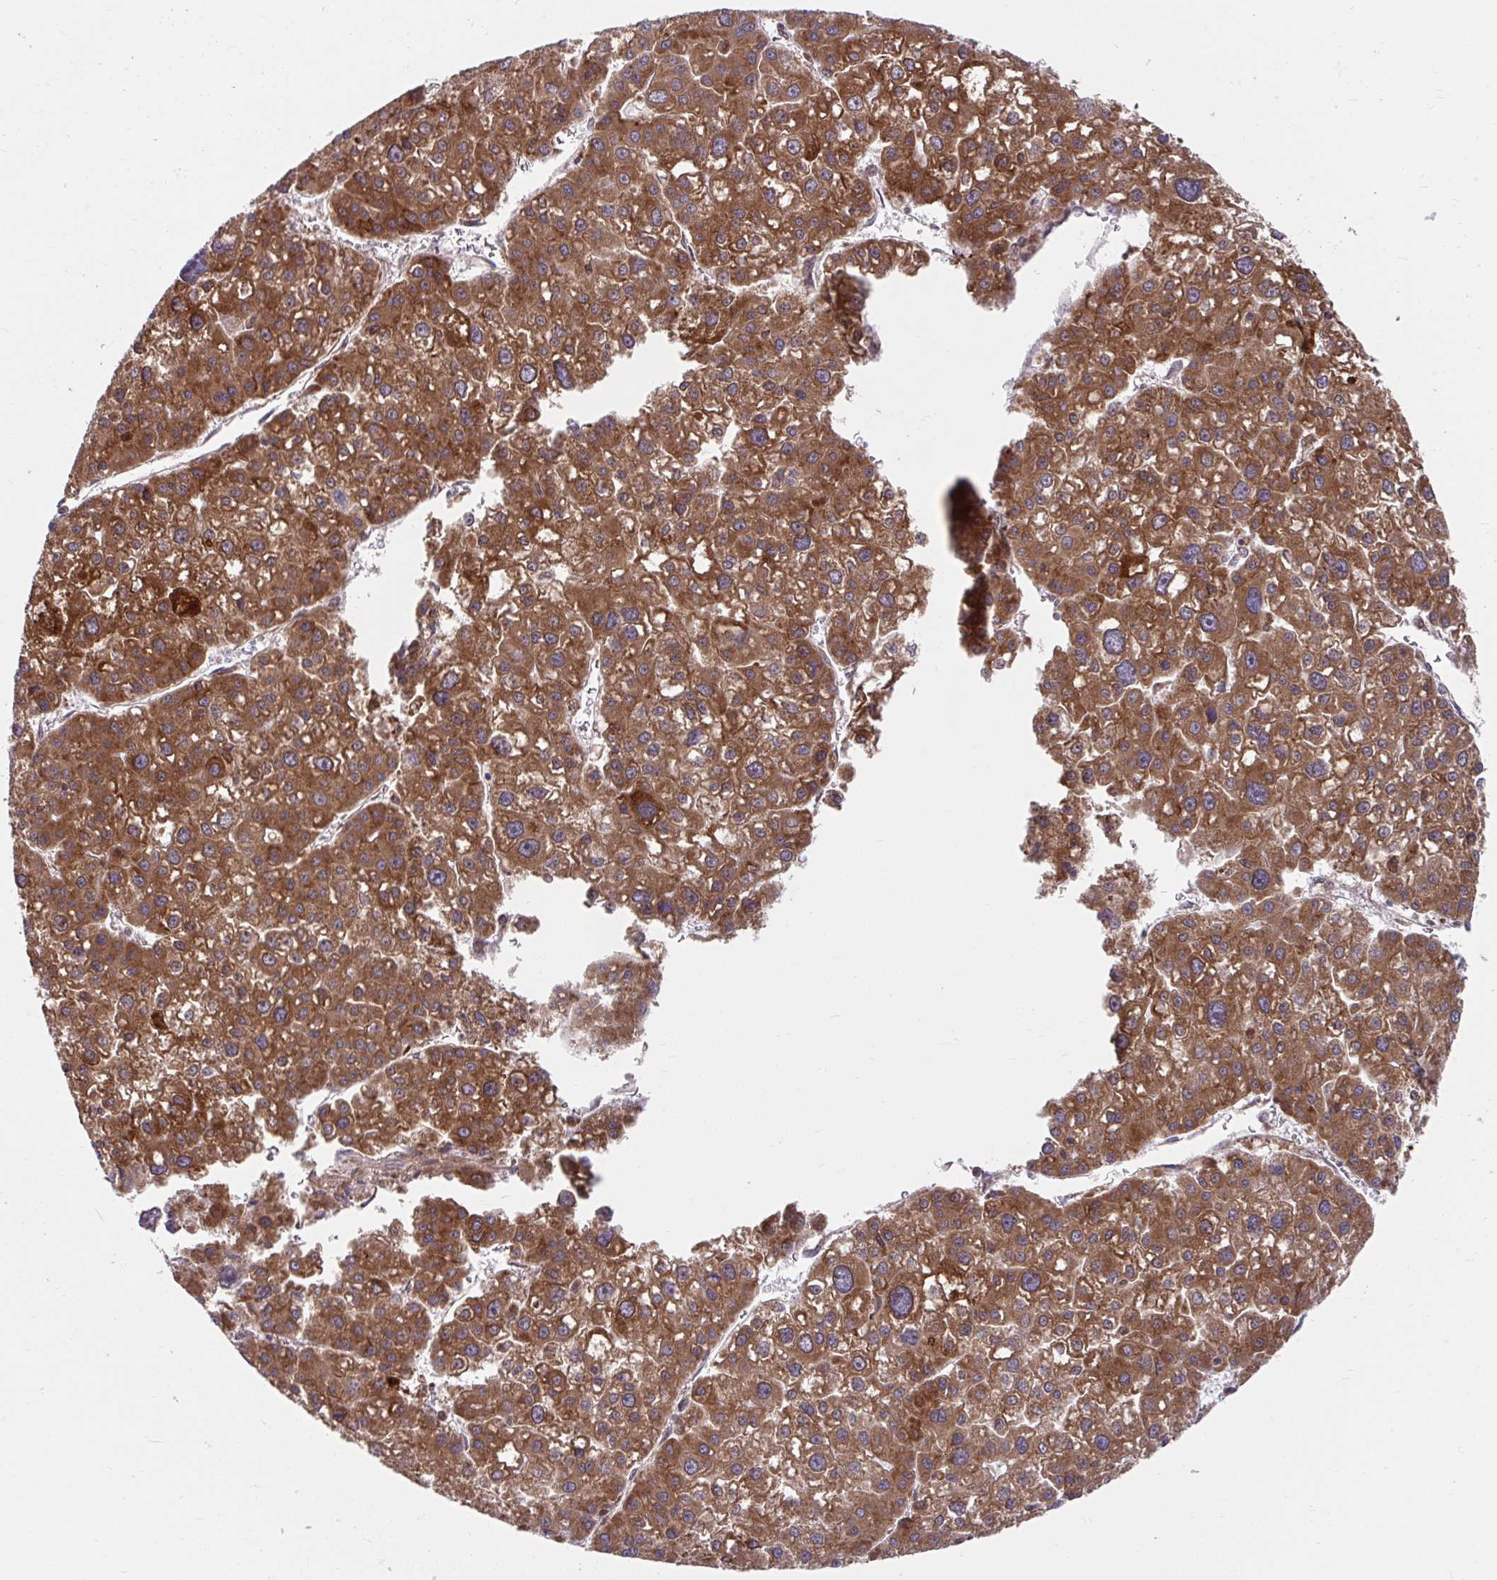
{"staining": {"intensity": "strong", "quantity": ">75%", "location": "cytoplasmic/membranous"}, "tissue": "liver cancer", "cell_type": "Tumor cells", "image_type": "cancer", "snomed": [{"axis": "morphology", "description": "Carcinoma, Hepatocellular, NOS"}, {"axis": "topography", "description": "Liver"}], "caption": "DAB immunohistochemical staining of human liver cancer demonstrates strong cytoplasmic/membranous protein expression in about >75% of tumor cells. Ihc stains the protein in brown and the nuclei are stained blue.", "gene": "STIM2", "patient": {"sex": "male", "age": 73}}